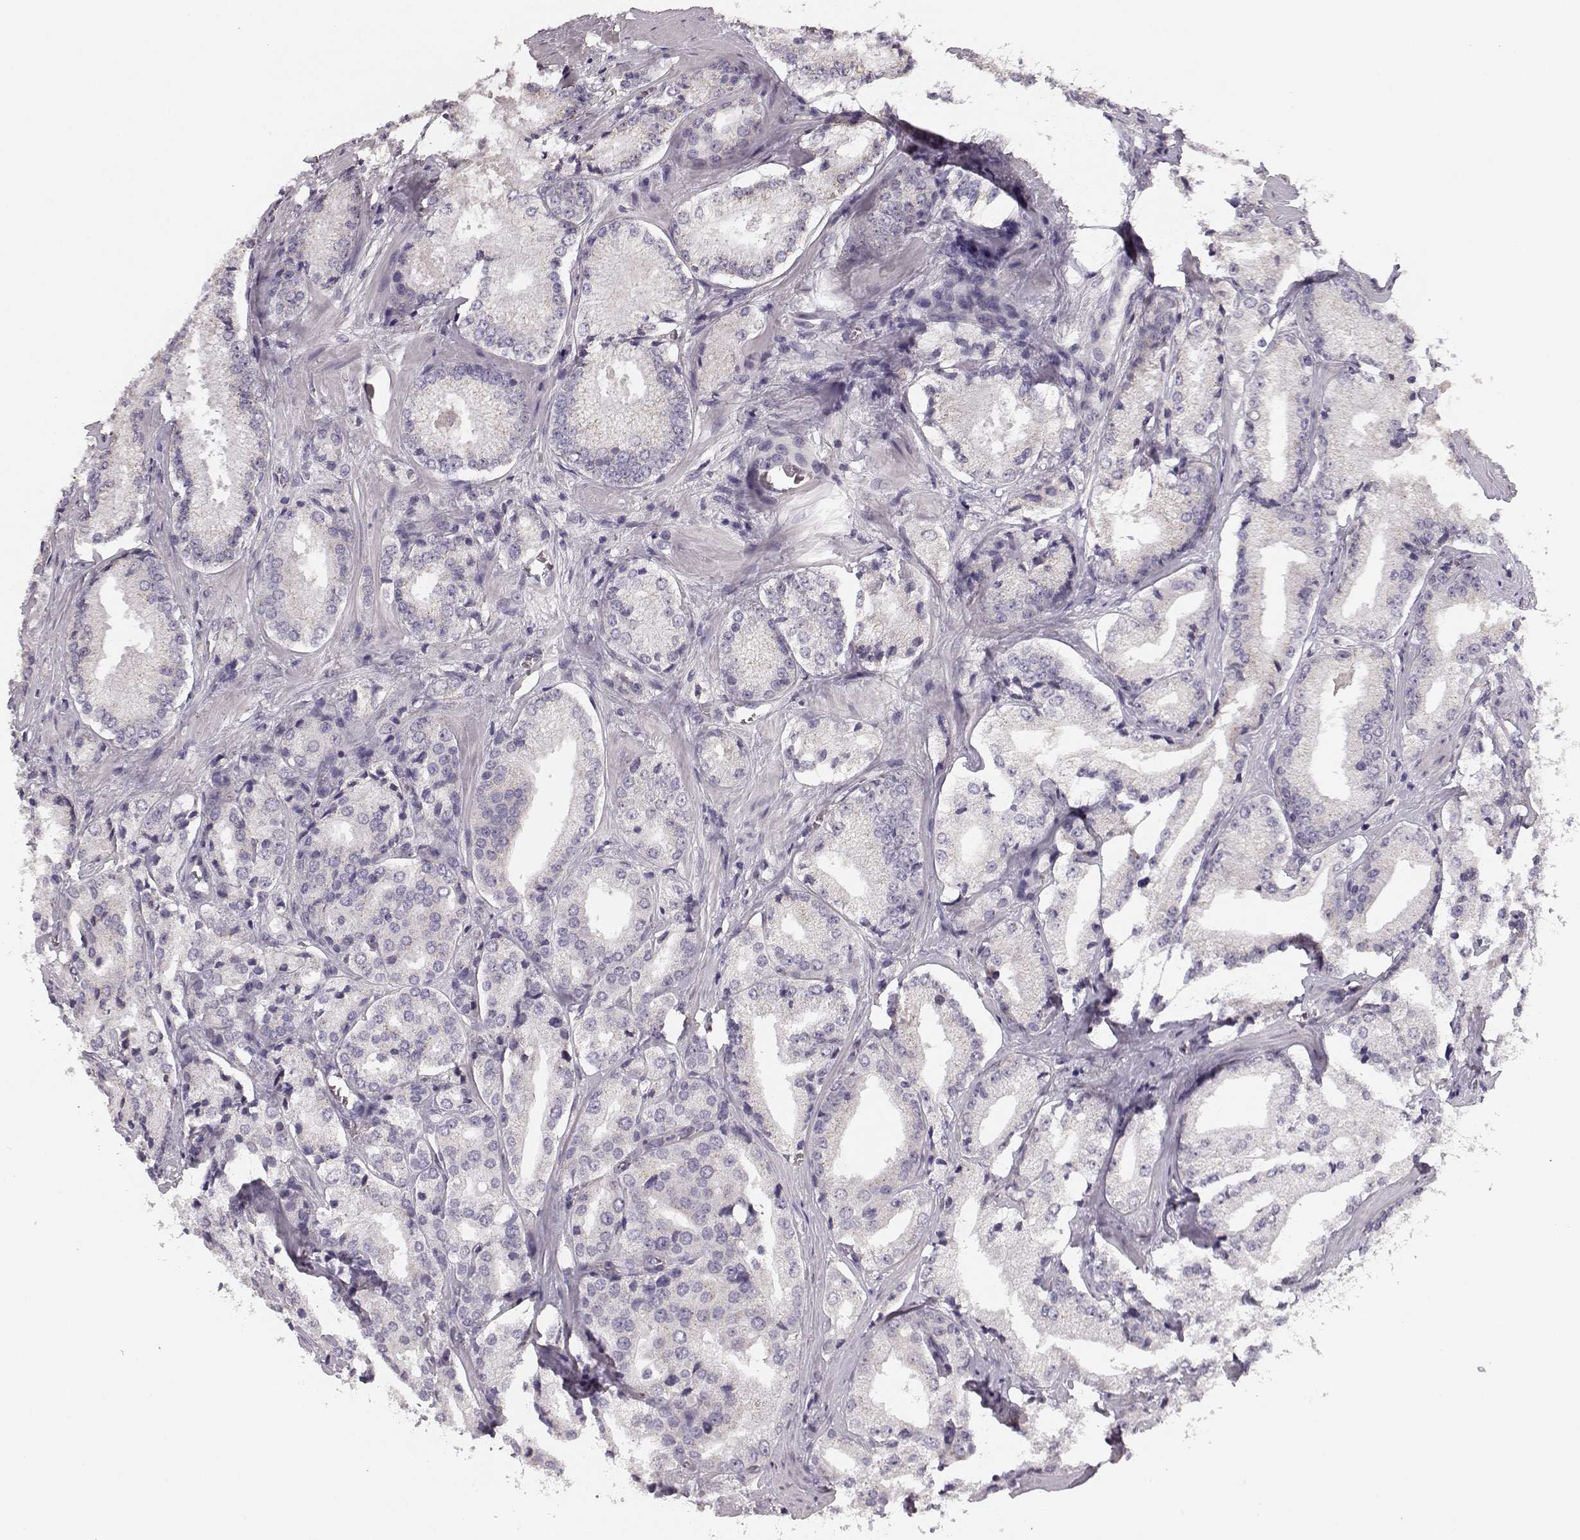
{"staining": {"intensity": "negative", "quantity": "none", "location": "none"}, "tissue": "prostate cancer", "cell_type": "Tumor cells", "image_type": "cancer", "snomed": [{"axis": "morphology", "description": "Adenocarcinoma, Low grade"}, {"axis": "topography", "description": "Prostate"}], "caption": "Tumor cells are negative for protein expression in human prostate adenocarcinoma (low-grade).", "gene": "BFSP2", "patient": {"sex": "male", "age": 56}}